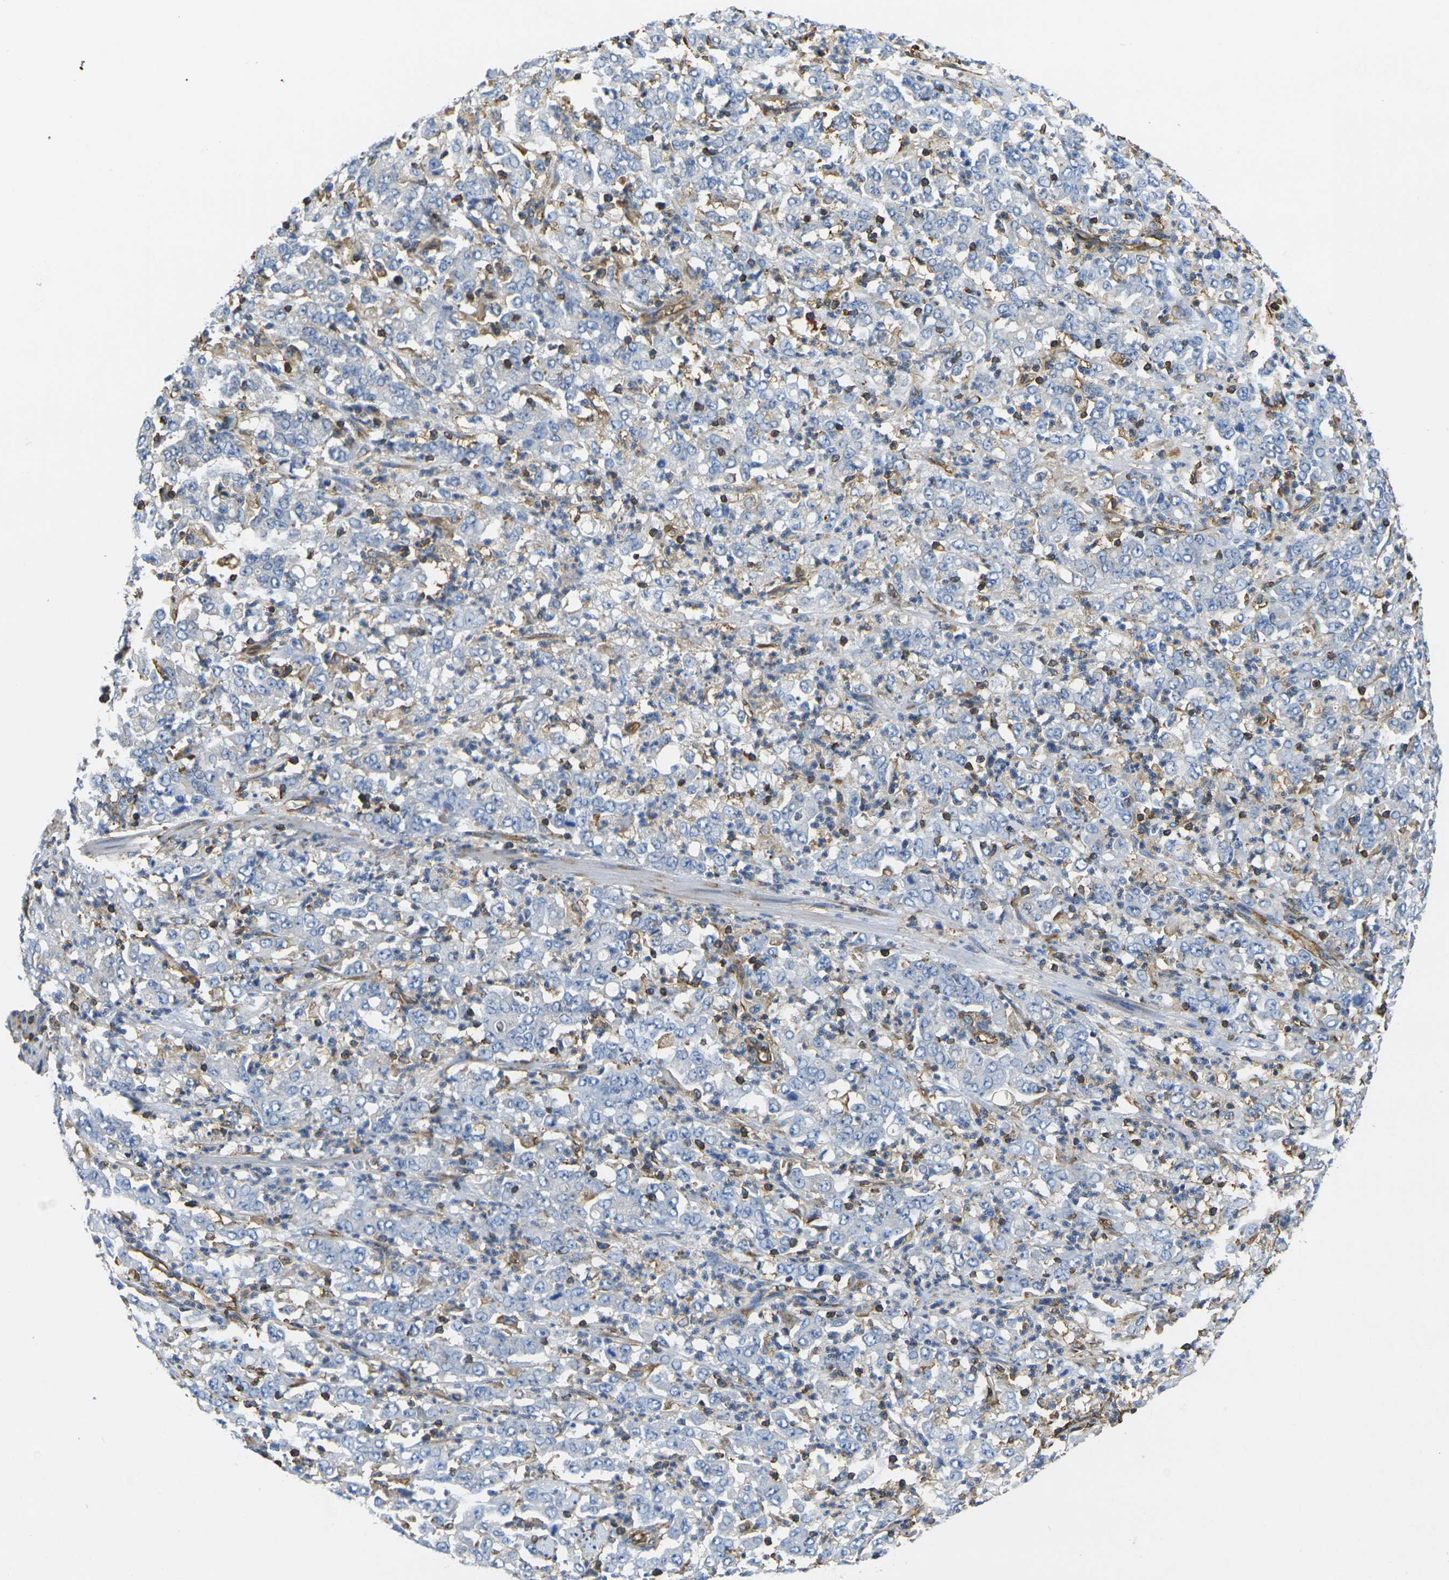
{"staining": {"intensity": "negative", "quantity": "none", "location": "none"}, "tissue": "stomach cancer", "cell_type": "Tumor cells", "image_type": "cancer", "snomed": [{"axis": "morphology", "description": "Adenocarcinoma, NOS"}, {"axis": "topography", "description": "Stomach, lower"}], "caption": "Adenocarcinoma (stomach) was stained to show a protein in brown. There is no significant positivity in tumor cells. (IHC, brightfield microscopy, high magnification).", "gene": "FAM110D", "patient": {"sex": "female", "age": 71}}